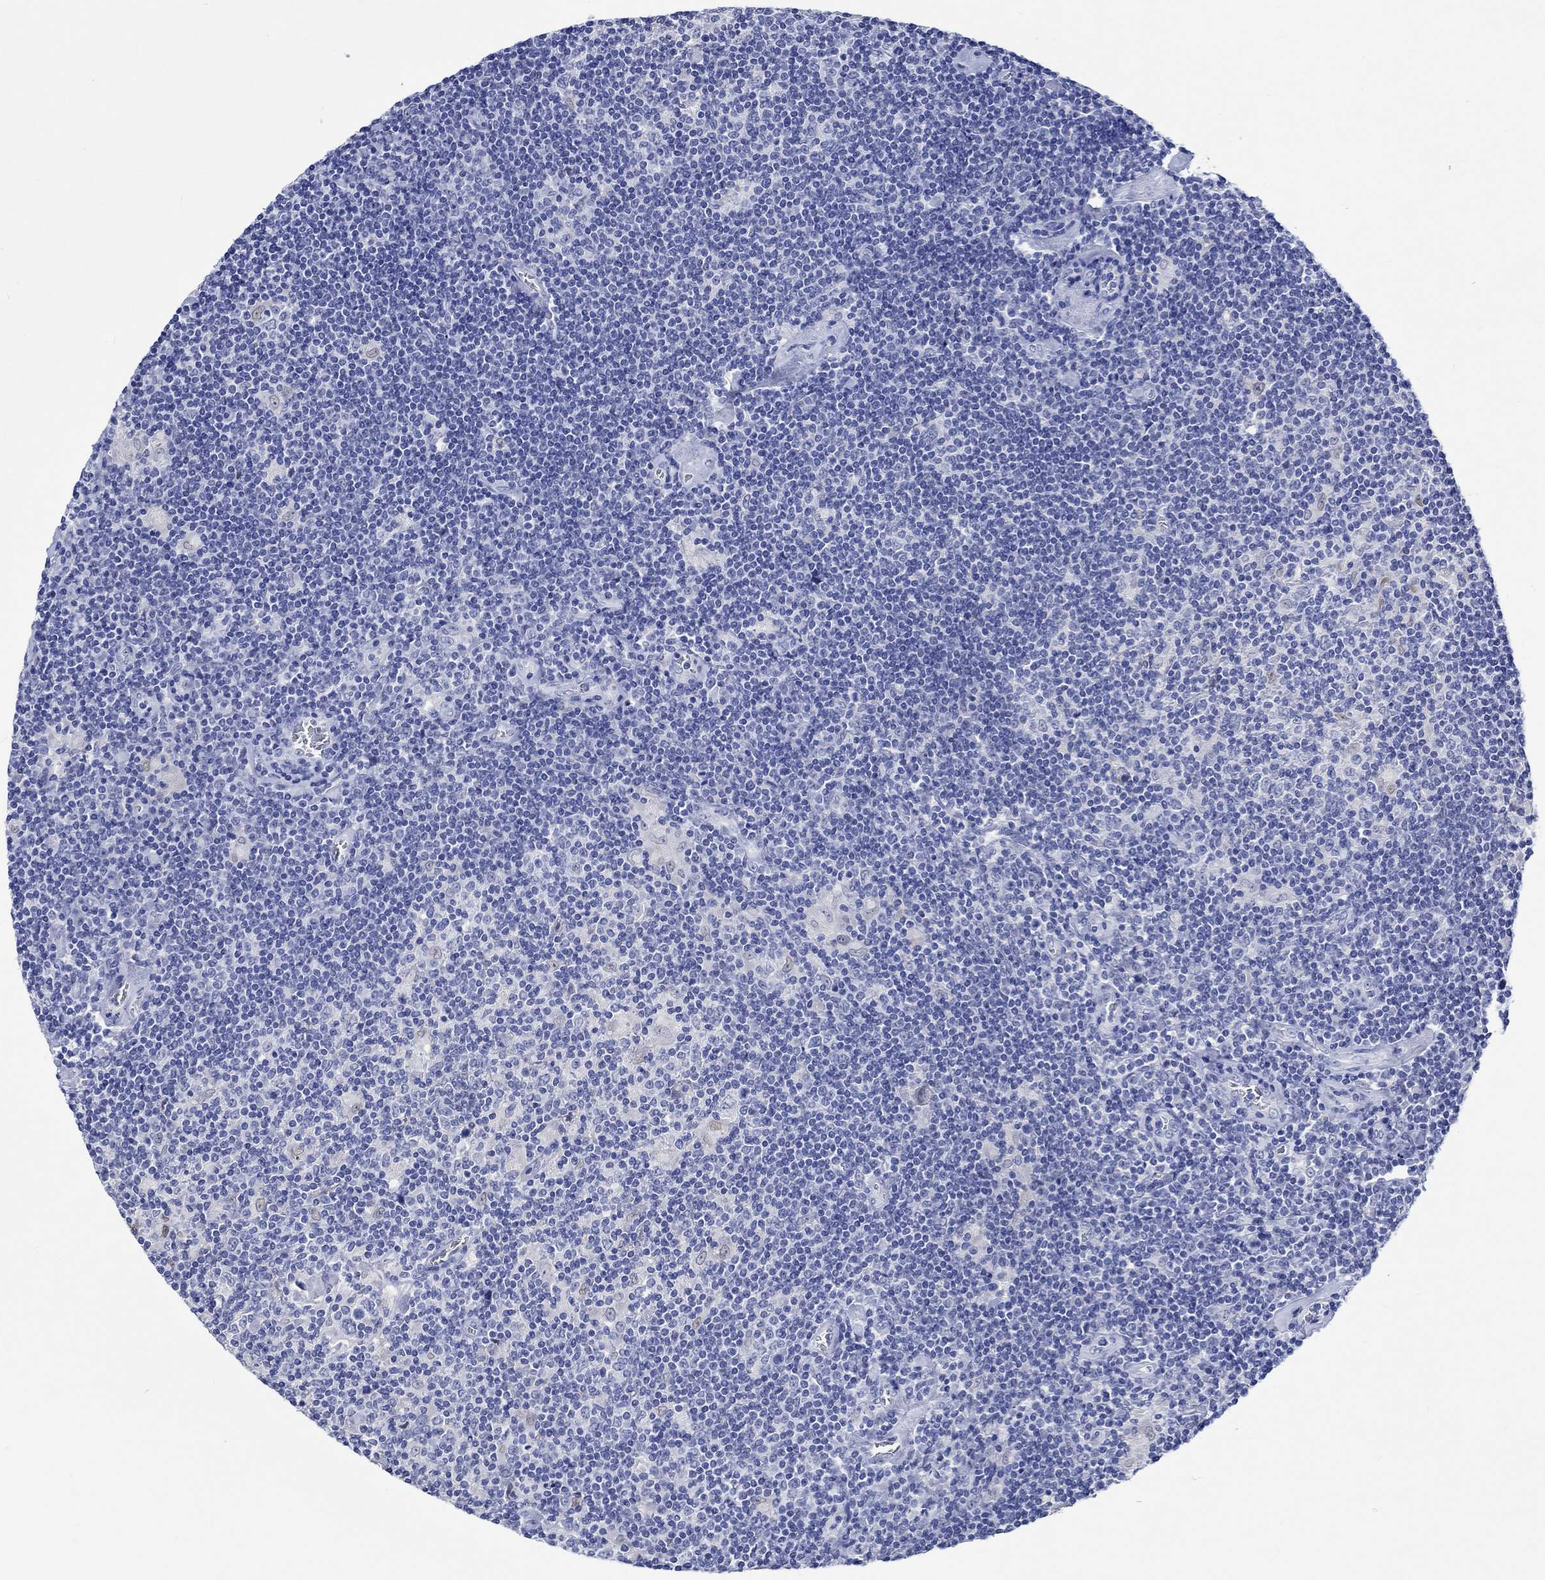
{"staining": {"intensity": "negative", "quantity": "none", "location": "none"}, "tissue": "lymphoma", "cell_type": "Tumor cells", "image_type": "cancer", "snomed": [{"axis": "morphology", "description": "Hodgkin's disease, NOS"}, {"axis": "topography", "description": "Lymph node"}], "caption": "The histopathology image demonstrates no significant positivity in tumor cells of lymphoma. (DAB immunohistochemistry (IHC) visualized using brightfield microscopy, high magnification).", "gene": "KLHL35", "patient": {"sex": "male", "age": 40}}